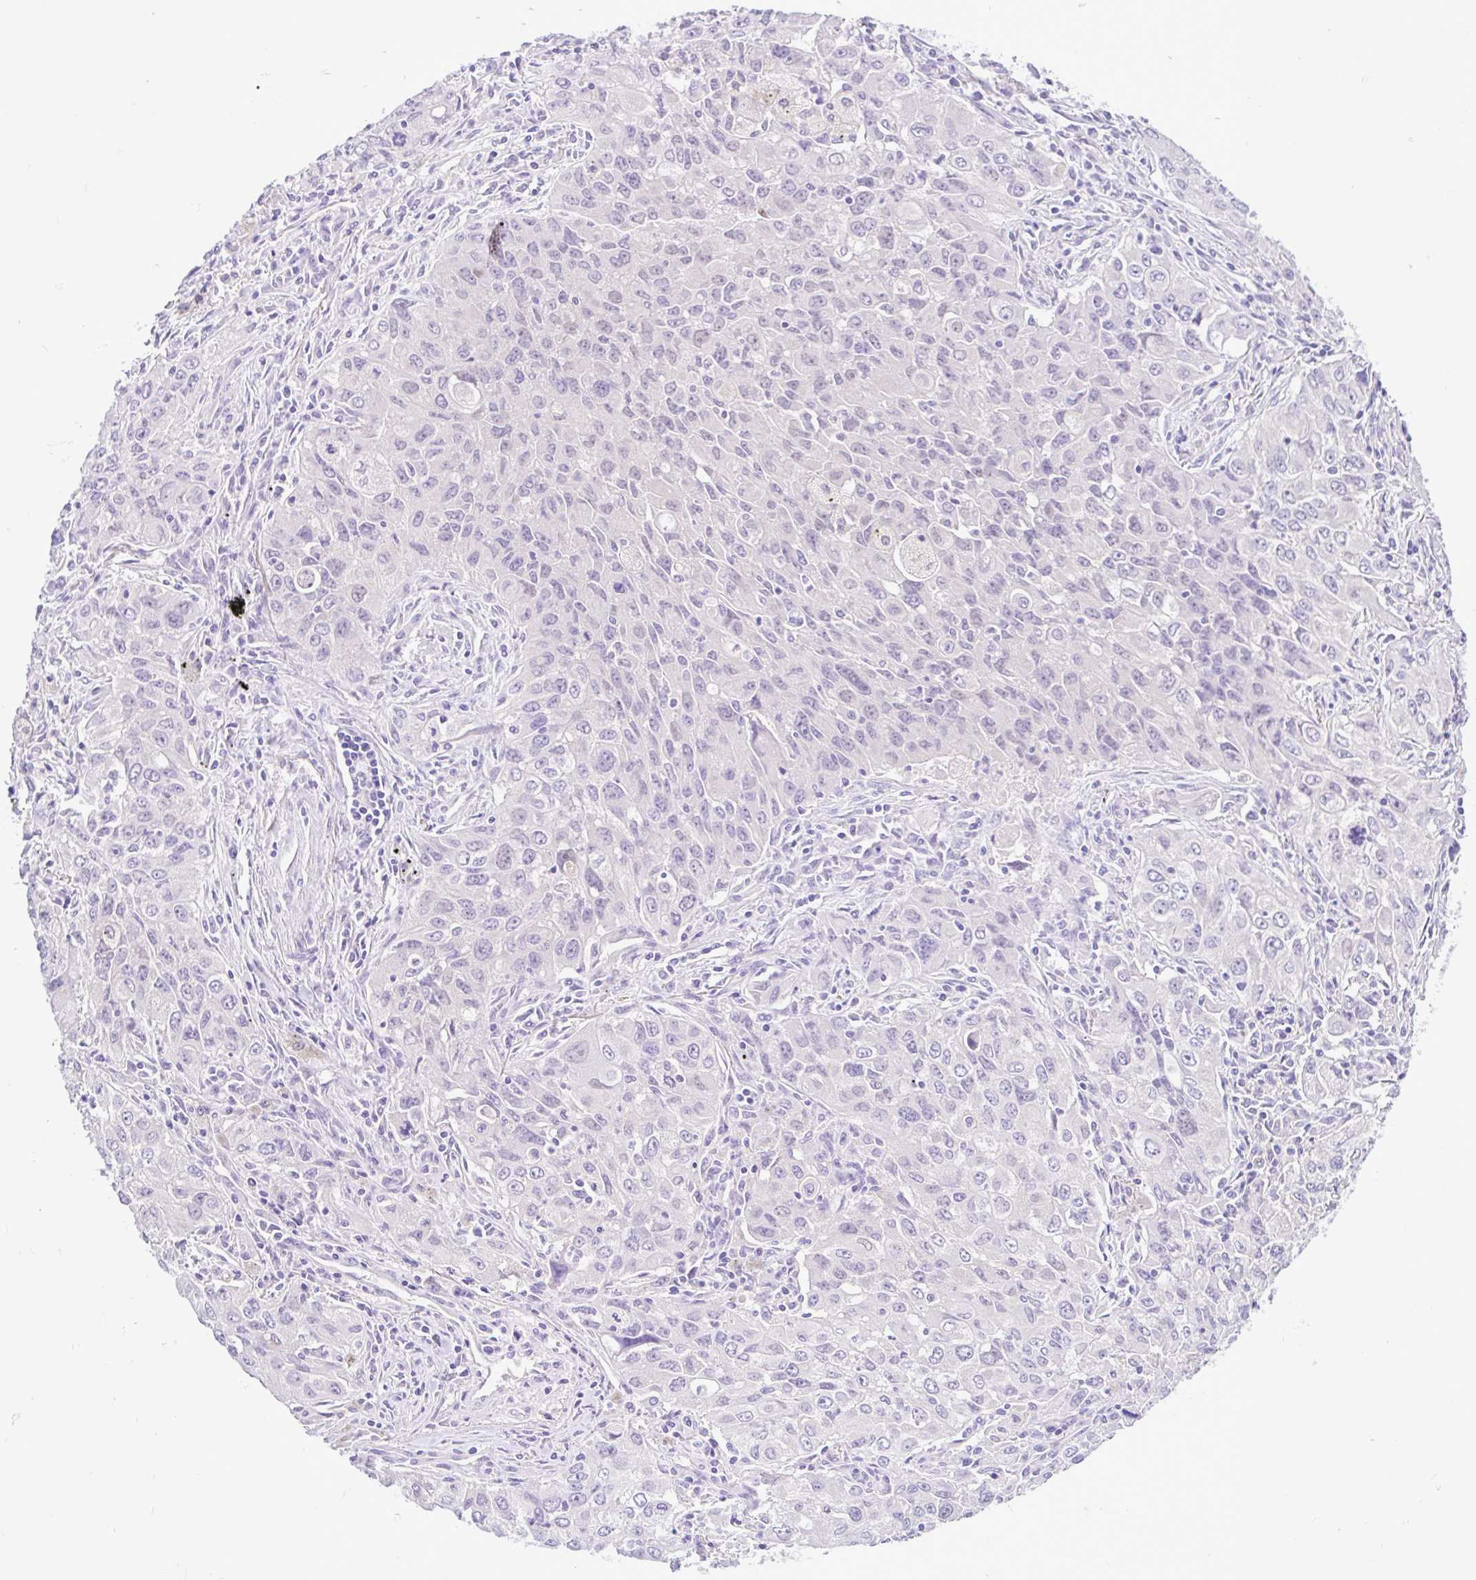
{"staining": {"intensity": "negative", "quantity": "none", "location": "none"}, "tissue": "lung cancer", "cell_type": "Tumor cells", "image_type": "cancer", "snomed": [{"axis": "morphology", "description": "Adenocarcinoma, NOS"}, {"axis": "morphology", "description": "Adenocarcinoma, metastatic, NOS"}, {"axis": "topography", "description": "Lymph node"}, {"axis": "topography", "description": "Lung"}], "caption": "Immunohistochemistry of human lung cancer (adenocarcinoma) displays no expression in tumor cells.", "gene": "ANO4", "patient": {"sex": "female", "age": 42}}